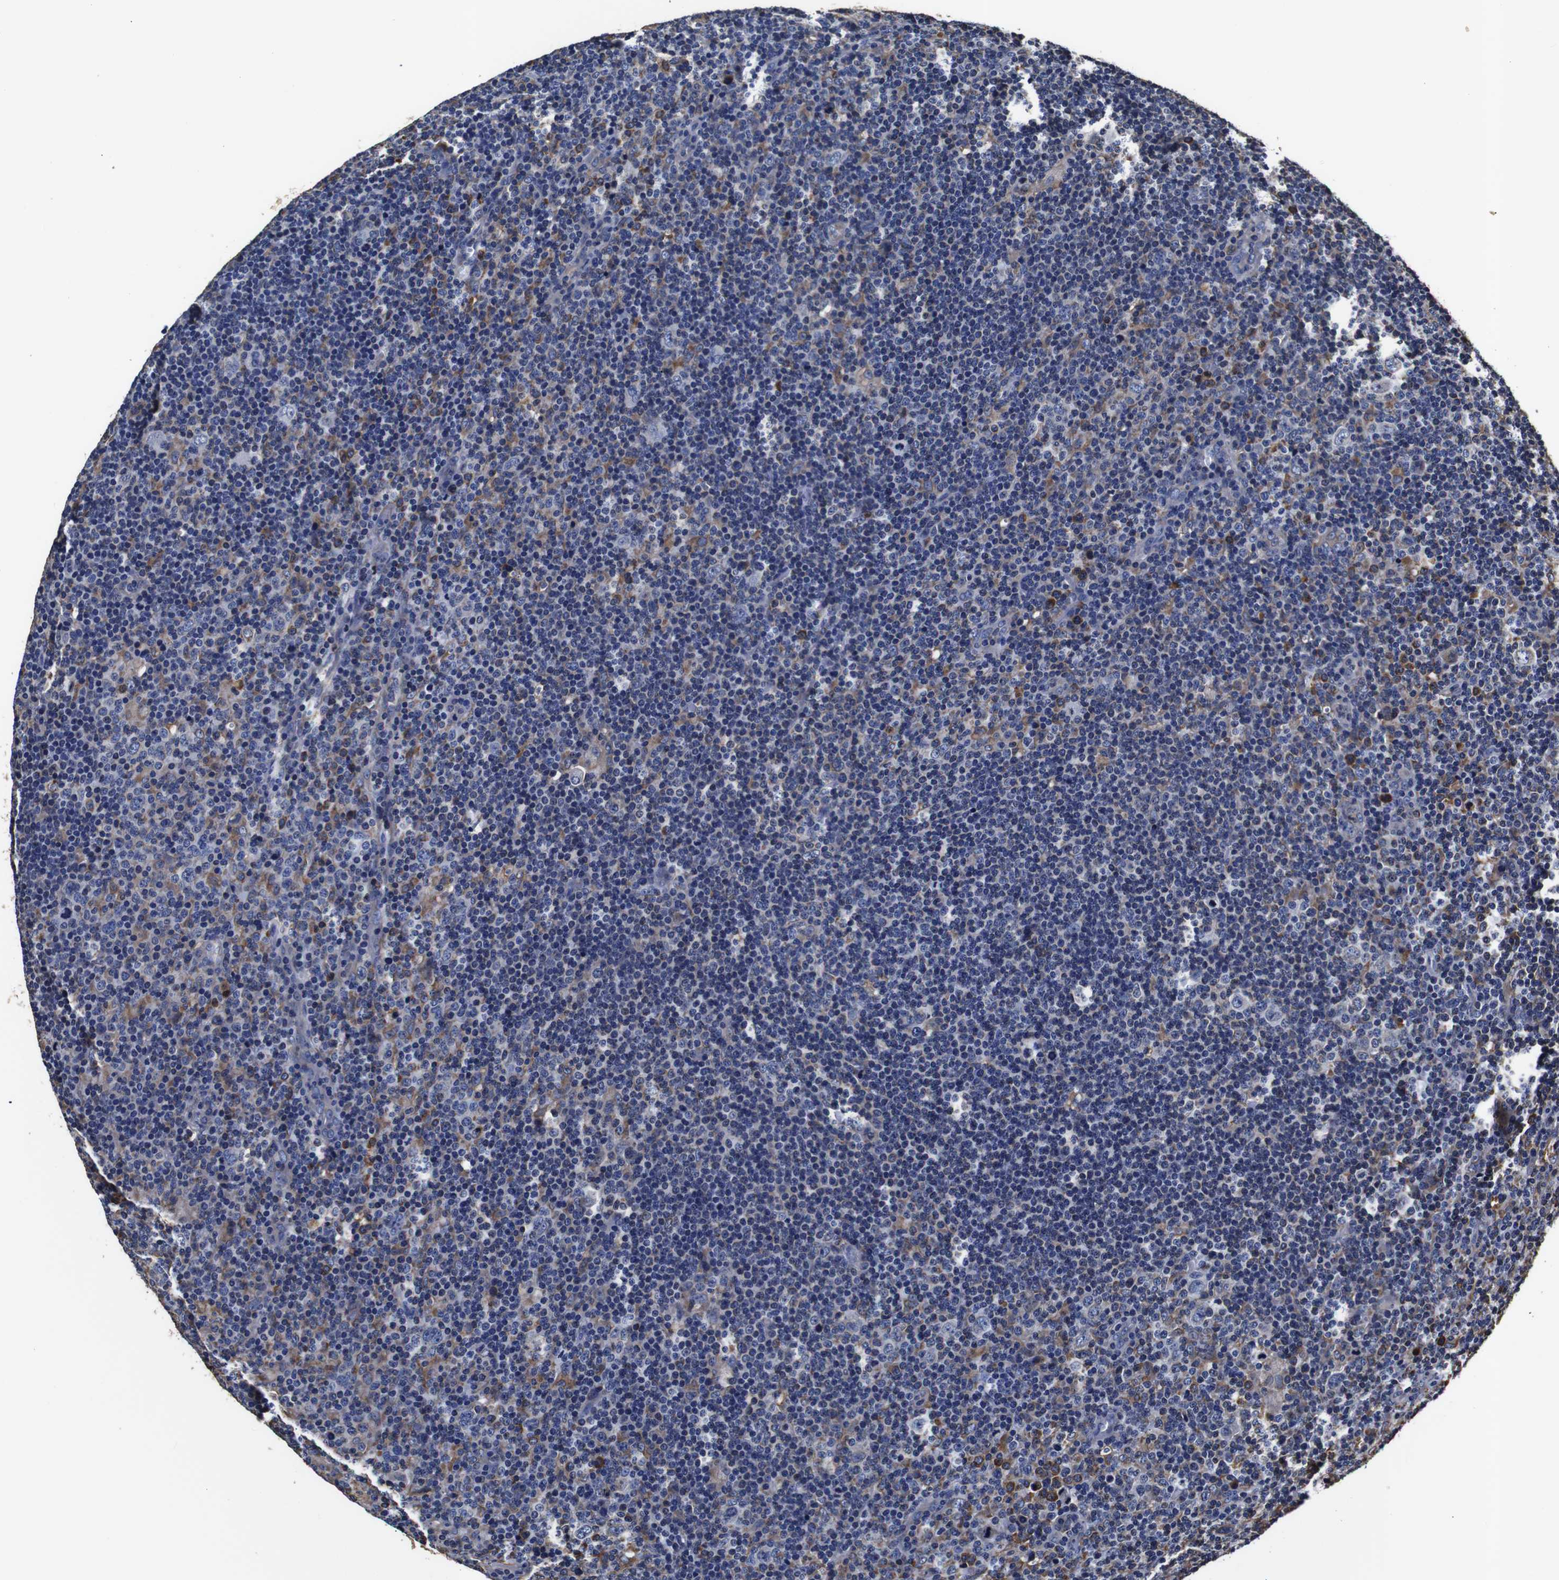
{"staining": {"intensity": "negative", "quantity": "none", "location": "none"}, "tissue": "lymphoma", "cell_type": "Tumor cells", "image_type": "cancer", "snomed": [{"axis": "morphology", "description": "Hodgkin's disease, NOS"}, {"axis": "topography", "description": "Lymph node"}], "caption": "Lymphoma stained for a protein using immunohistochemistry shows no staining tumor cells.", "gene": "PPIB", "patient": {"sex": "female", "age": 57}}